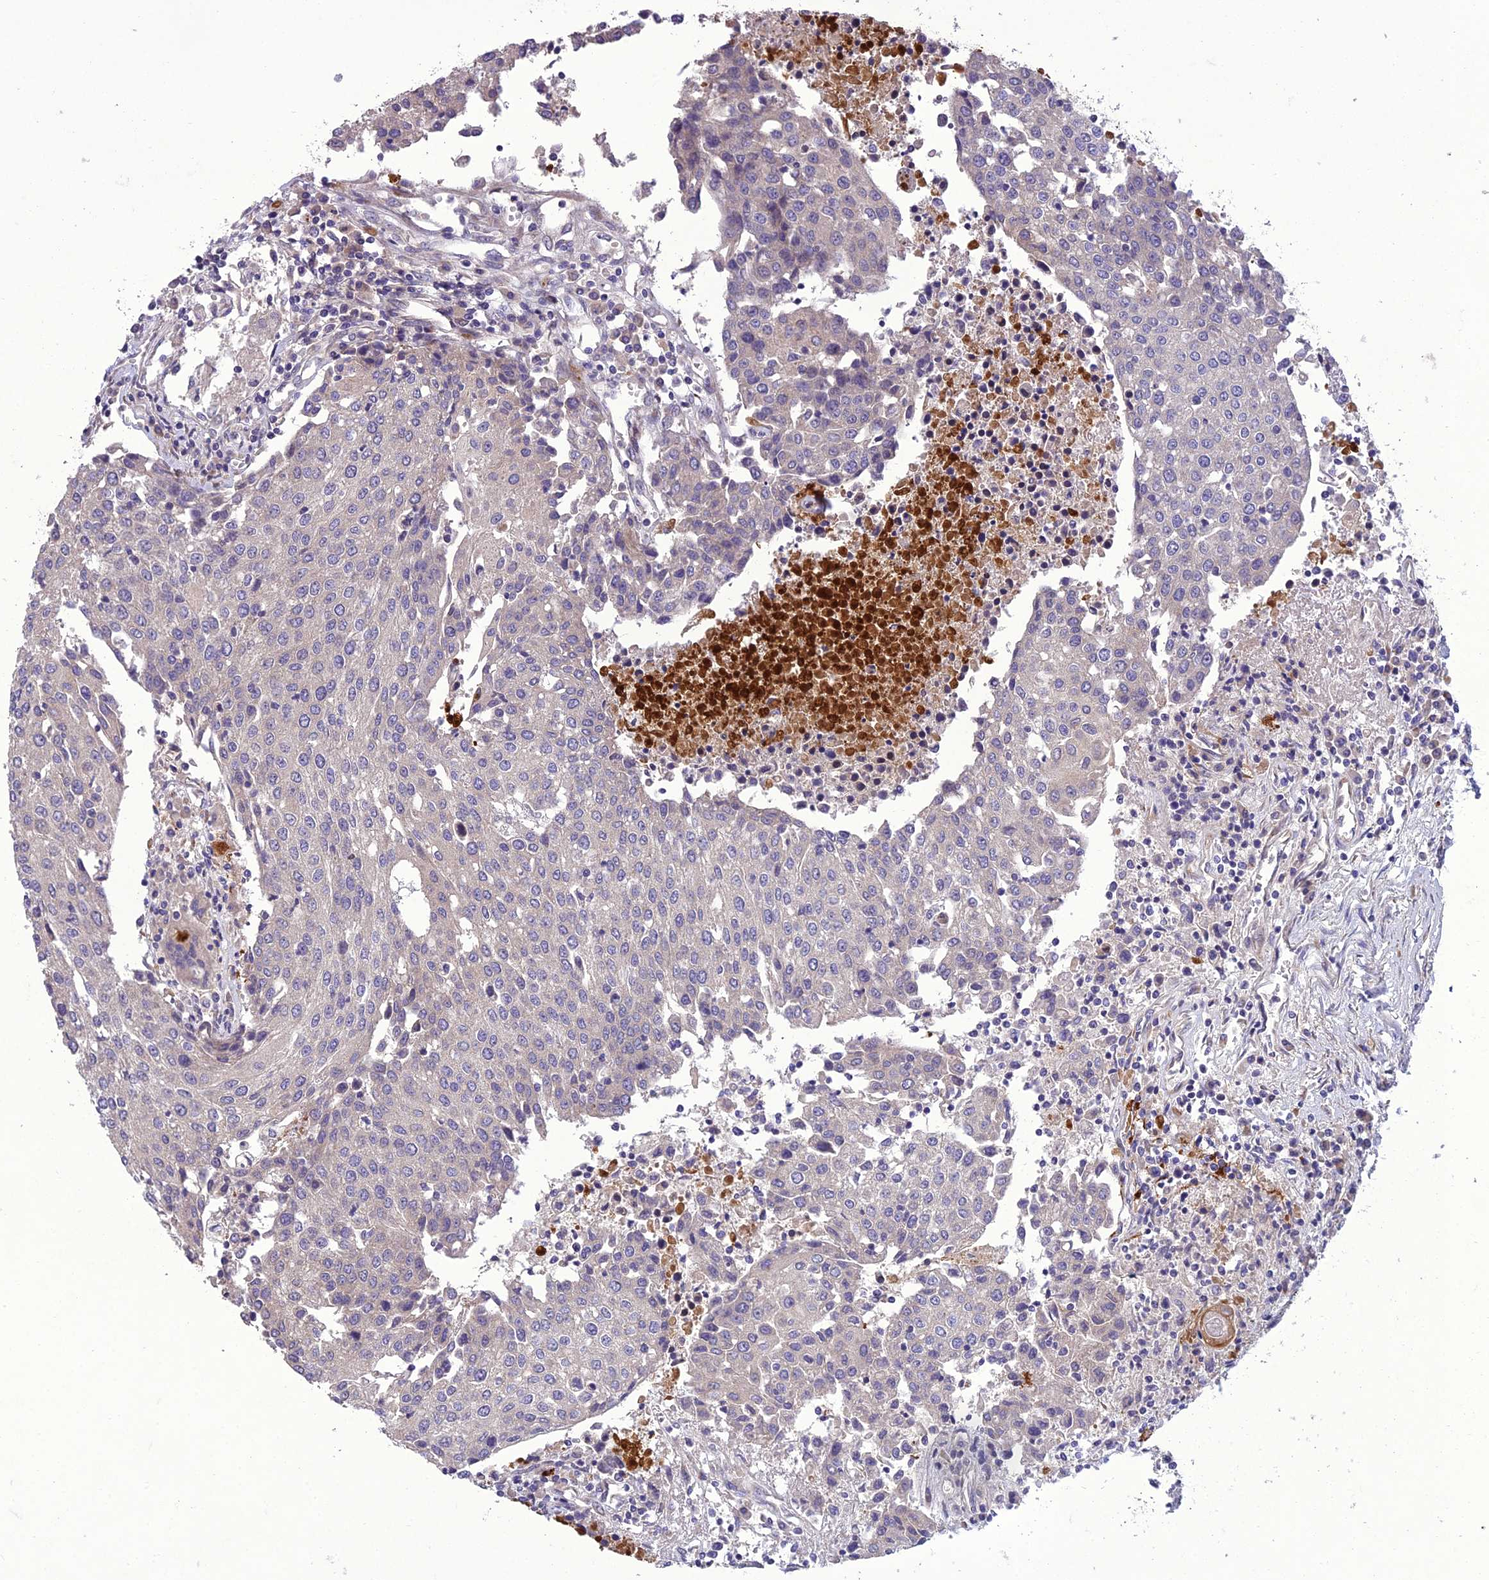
{"staining": {"intensity": "negative", "quantity": "none", "location": "none"}, "tissue": "urothelial cancer", "cell_type": "Tumor cells", "image_type": "cancer", "snomed": [{"axis": "morphology", "description": "Urothelial carcinoma, High grade"}, {"axis": "topography", "description": "Urinary bladder"}], "caption": "Tumor cells are negative for brown protein staining in urothelial cancer.", "gene": "ADIPOR2", "patient": {"sex": "female", "age": 85}}